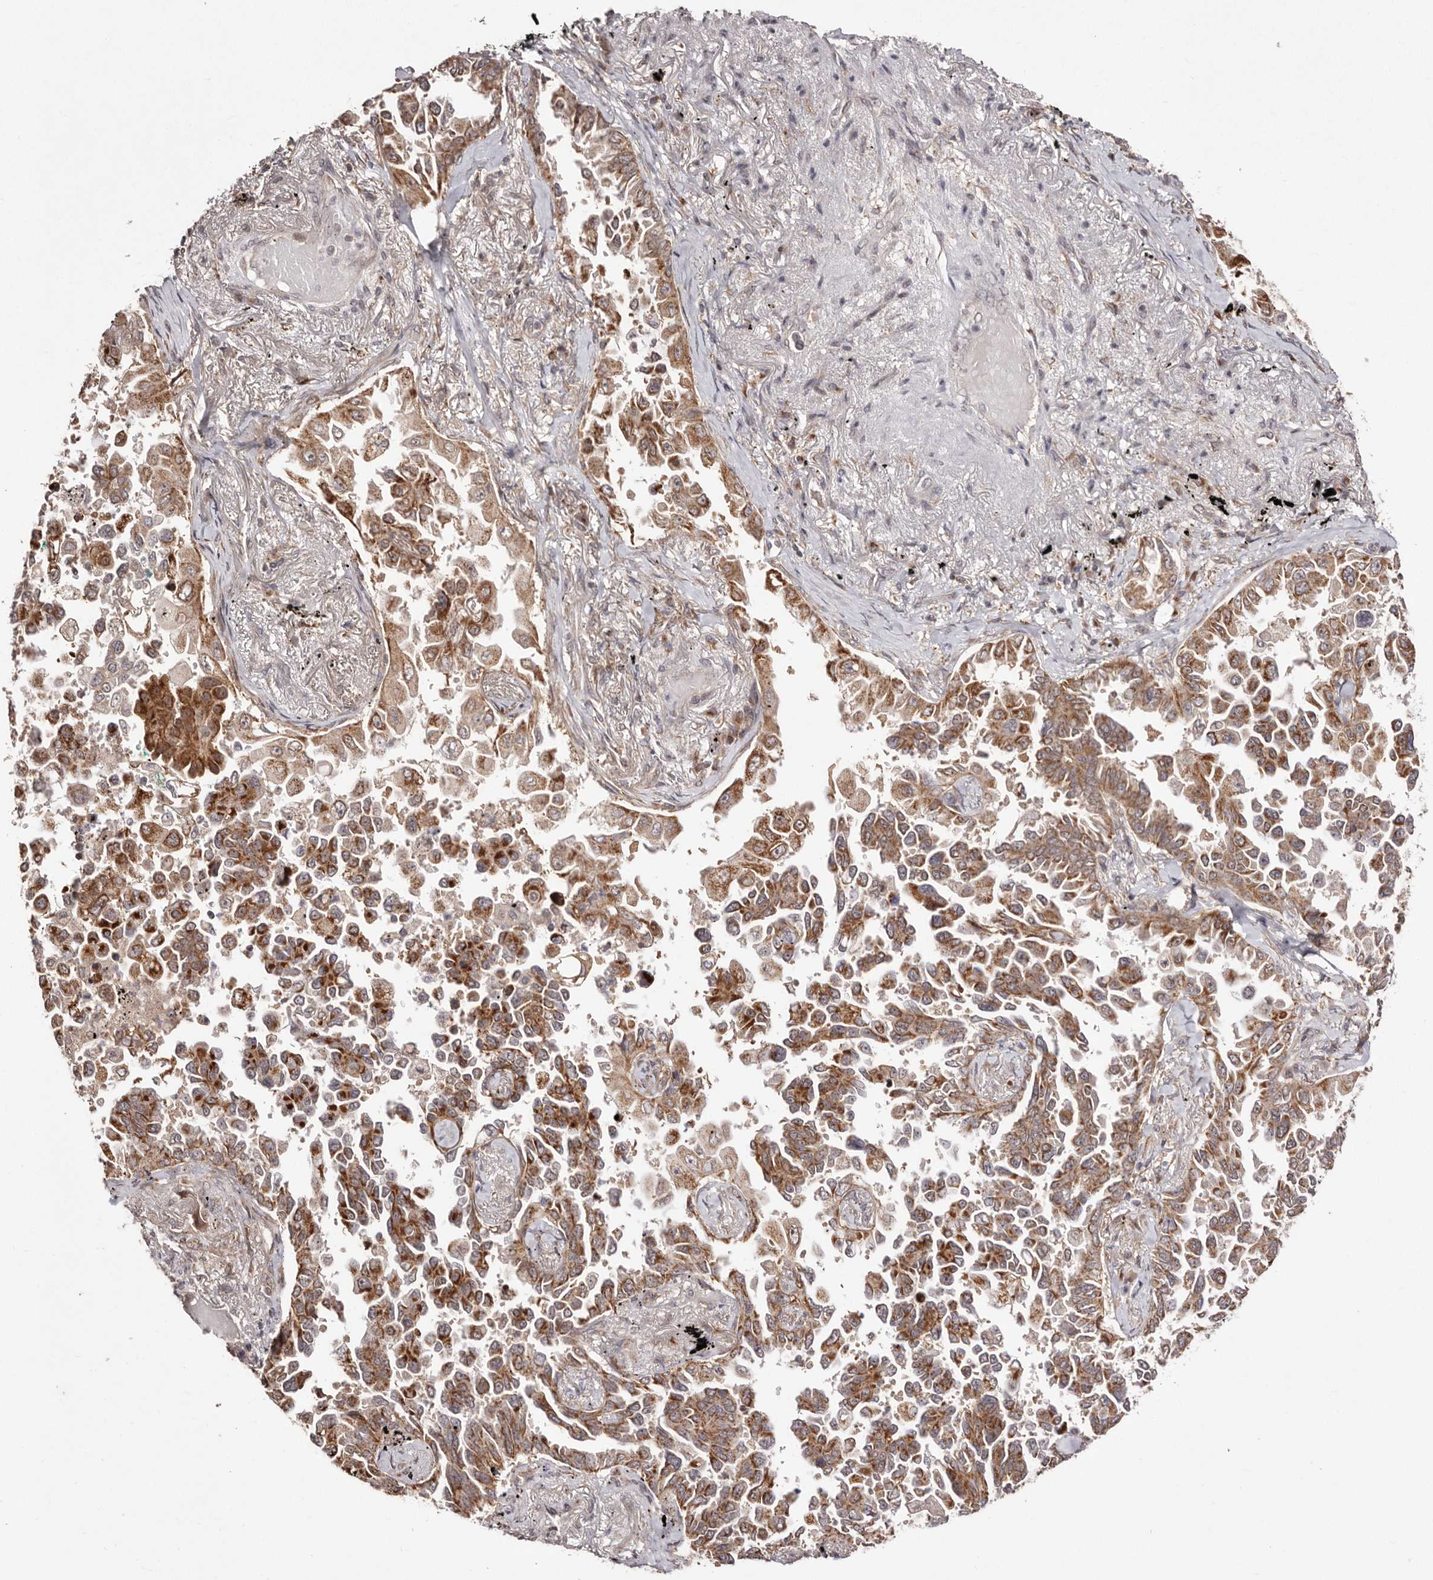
{"staining": {"intensity": "moderate", "quantity": ">75%", "location": "cytoplasmic/membranous"}, "tissue": "lung cancer", "cell_type": "Tumor cells", "image_type": "cancer", "snomed": [{"axis": "morphology", "description": "Adenocarcinoma, NOS"}, {"axis": "topography", "description": "Lung"}], "caption": "Approximately >75% of tumor cells in human lung adenocarcinoma show moderate cytoplasmic/membranous protein staining as visualized by brown immunohistochemical staining.", "gene": "EGR3", "patient": {"sex": "female", "age": 67}}